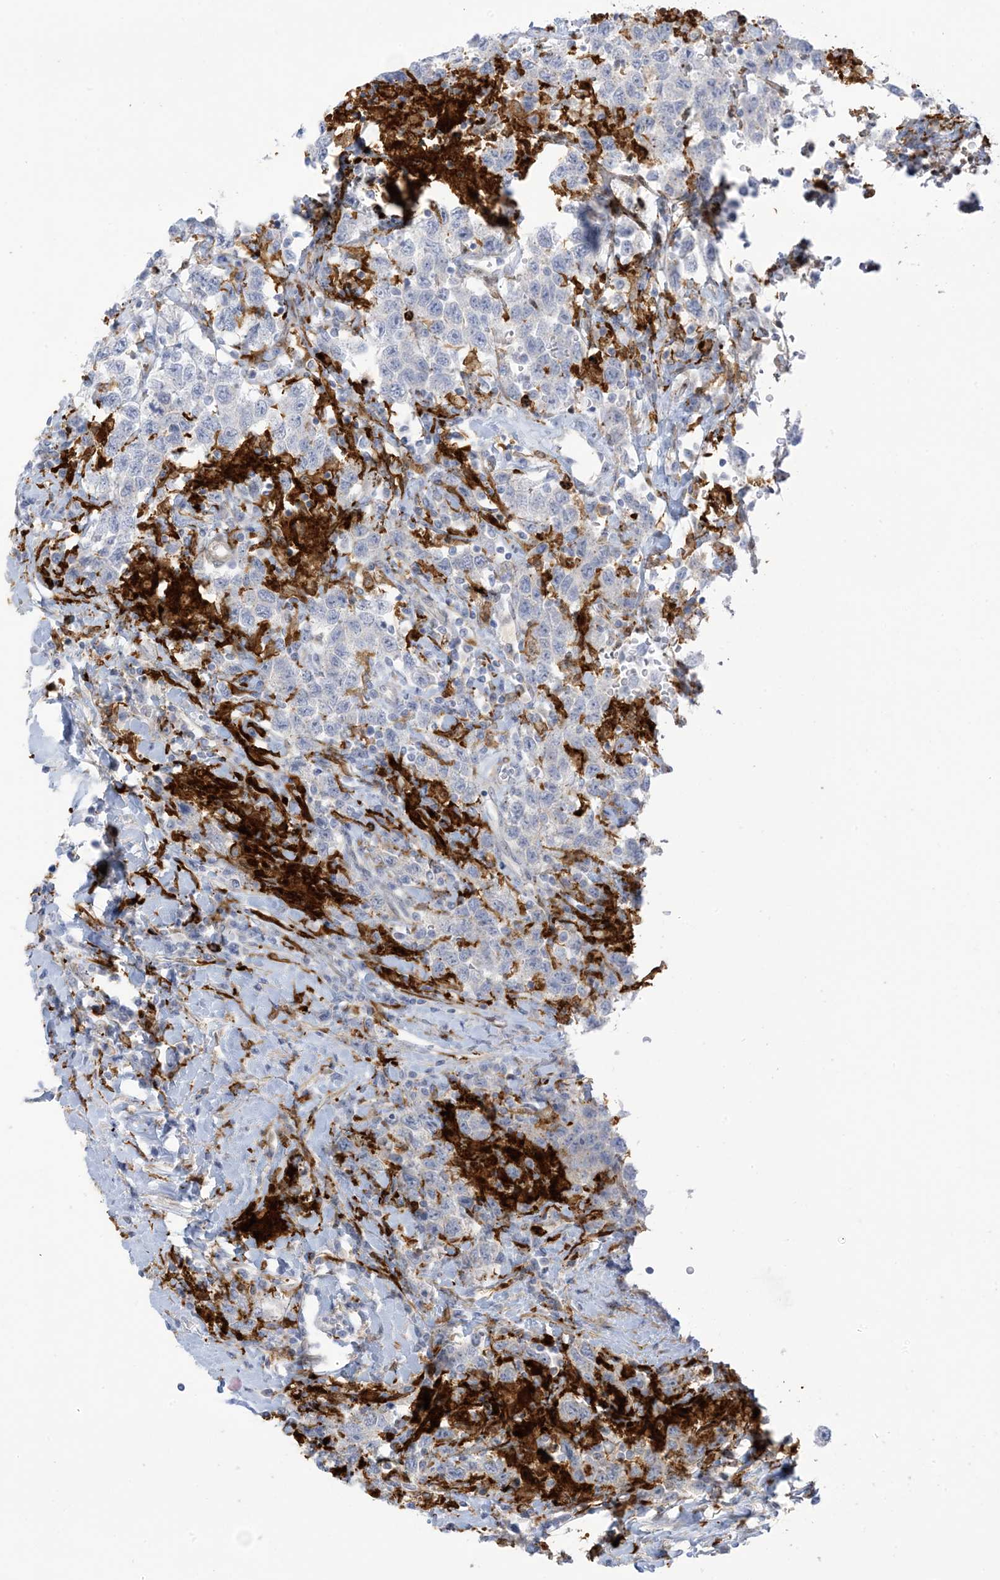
{"staining": {"intensity": "negative", "quantity": "none", "location": "none"}, "tissue": "testis cancer", "cell_type": "Tumor cells", "image_type": "cancer", "snomed": [{"axis": "morphology", "description": "Seminoma, NOS"}, {"axis": "topography", "description": "Testis"}], "caption": "Tumor cells show no significant staining in testis cancer. The staining was performed using DAB to visualize the protein expression in brown, while the nuclei were stained in blue with hematoxylin (Magnification: 20x).", "gene": "ICMT", "patient": {"sex": "male", "age": 41}}